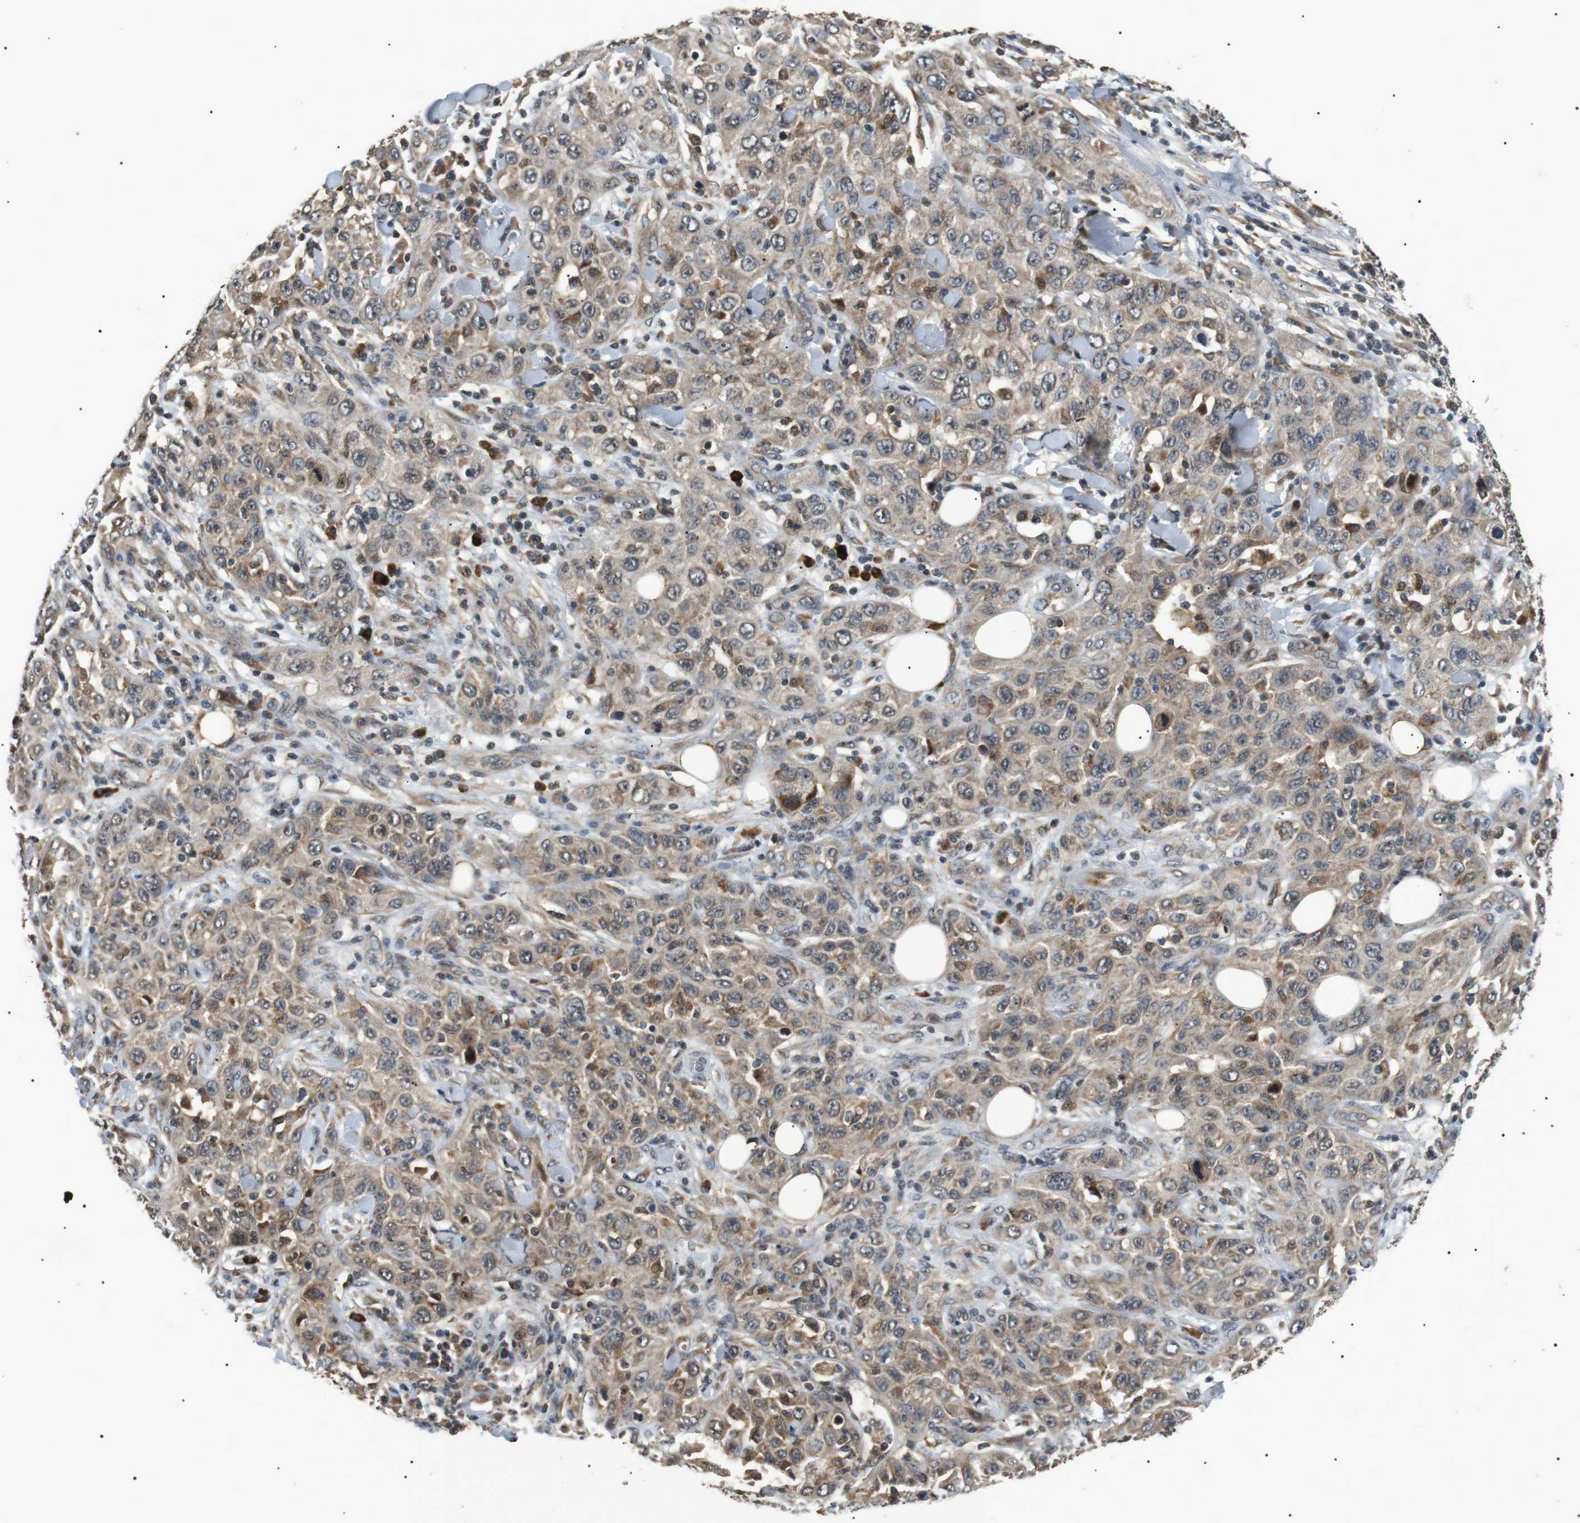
{"staining": {"intensity": "weak", "quantity": ">75%", "location": "cytoplasmic/membranous"}, "tissue": "skin cancer", "cell_type": "Tumor cells", "image_type": "cancer", "snomed": [{"axis": "morphology", "description": "Squamous cell carcinoma, NOS"}, {"axis": "topography", "description": "Skin"}], "caption": "DAB (3,3'-diaminobenzidine) immunohistochemical staining of skin cancer (squamous cell carcinoma) exhibits weak cytoplasmic/membranous protein expression in approximately >75% of tumor cells.", "gene": "HSPA13", "patient": {"sex": "female", "age": 88}}